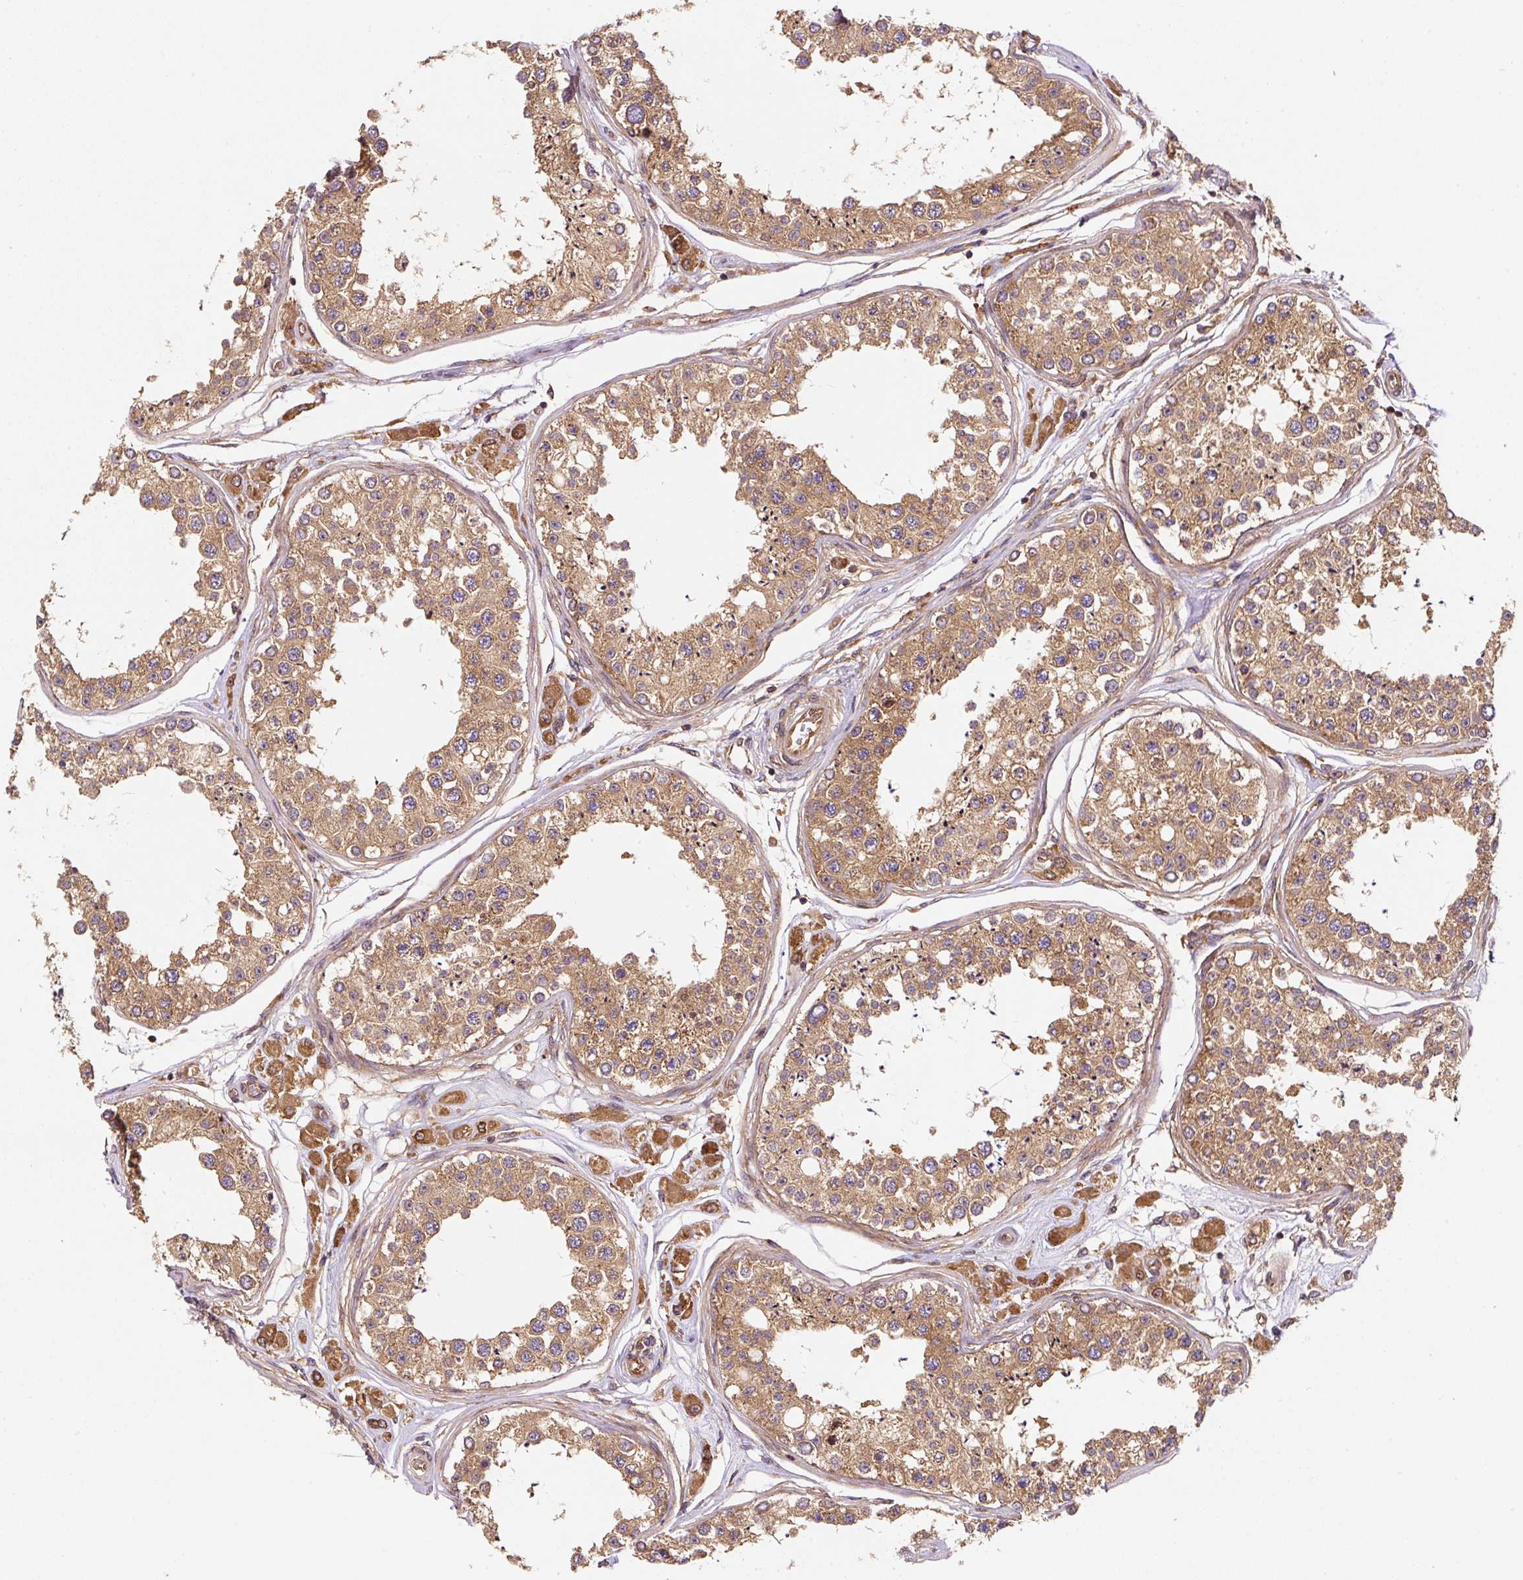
{"staining": {"intensity": "moderate", "quantity": ">75%", "location": "cytoplasmic/membranous"}, "tissue": "testis", "cell_type": "Cells in seminiferous ducts", "image_type": "normal", "snomed": [{"axis": "morphology", "description": "Normal tissue, NOS"}, {"axis": "topography", "description": "Testis"}], "caption": "Cells in seminiferous ducts display moderate cytoplasmic/membranous positivity in about >75% of cells in normal testis. The staining was performed using DAB (3,3'-diaminobenzidine) to visualize the protein expression in brown, while the nuclei were stained in blue with hematoxylin (Magnification: 20x).", "gene": "EIF2S2", "patient": {"sex": "male", "age": 25}}